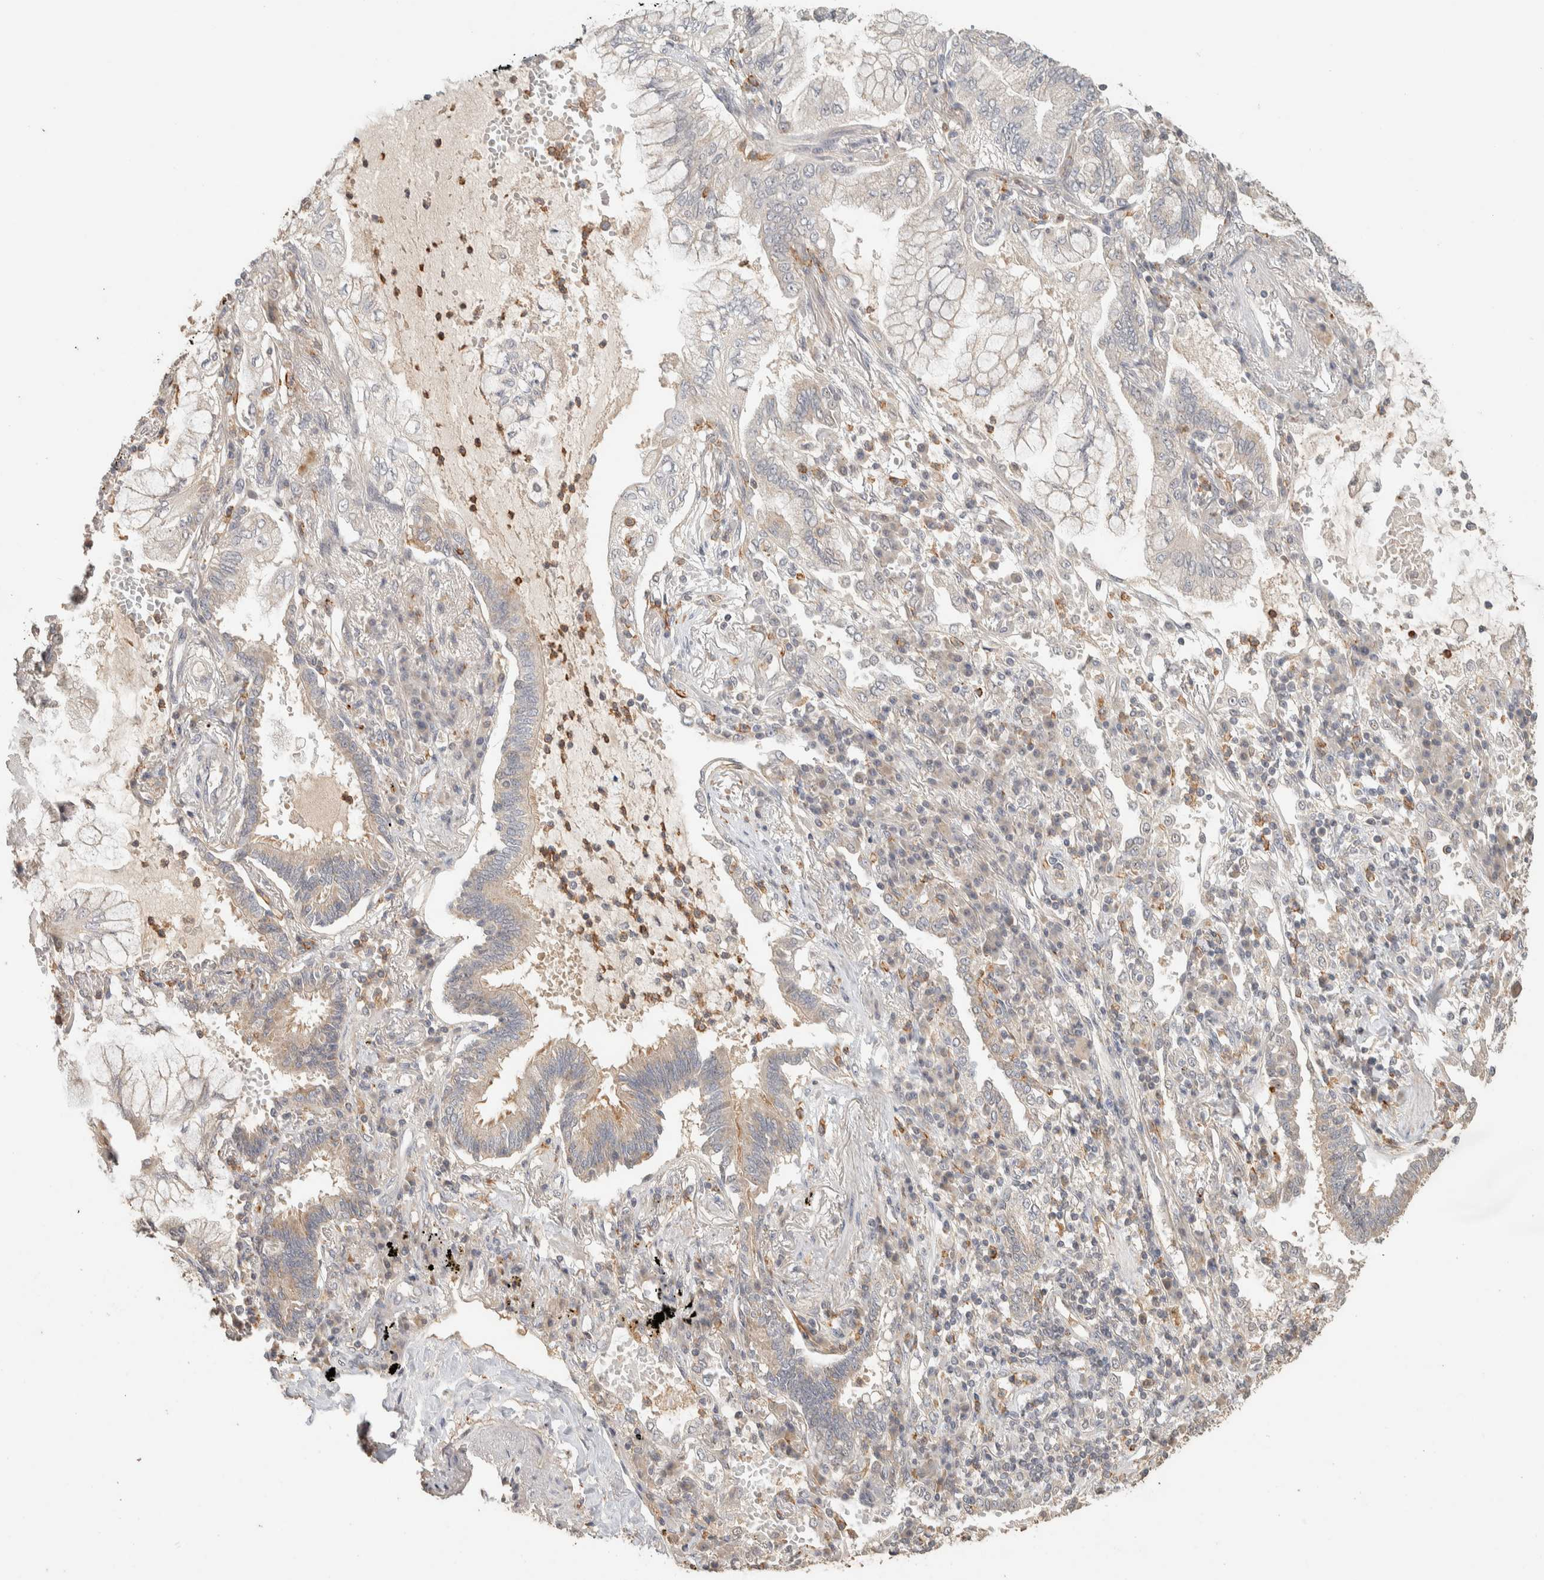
{"staining": {"intensity": "negative", "quantity": "none", "location": "none"}, "tissue": "lung cancer", "cell_type": "Tumor cells", "image_type": "cancer", "snomed": [{"axis": "morphology", "description": "Adenocarcinoma, NOS"}, {"axis": "topography", "description": "Lung"}], "caption": "This is an immunohistochemistry (IHC) histopathology image of human lung cancer. There is no positivity in tumor cells.", "gene": "ITPA", "patient": {"sex": "female", "age": 70}}